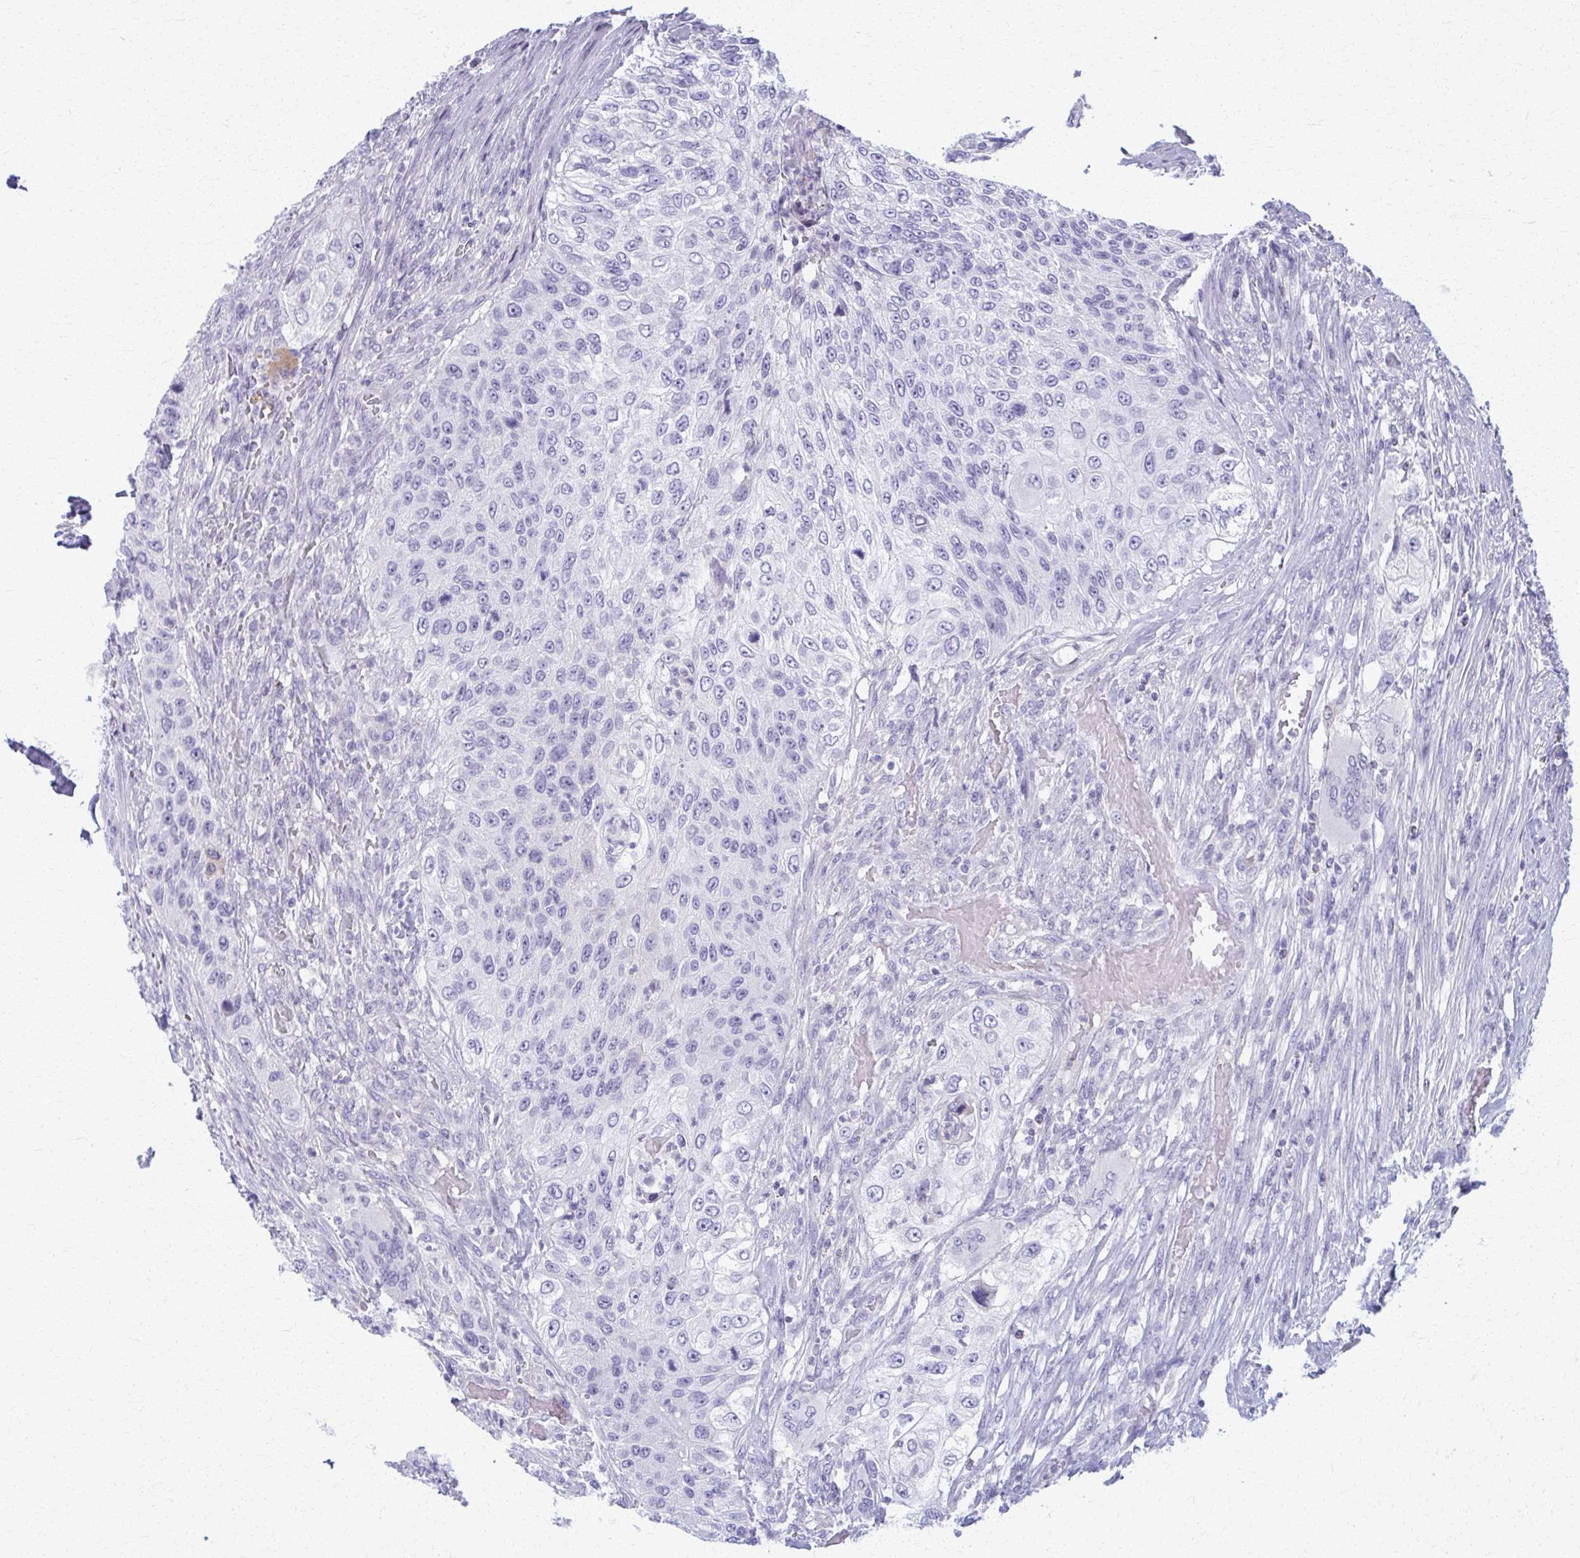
{"staining": {"intensity": "negative", "quantity": "none", "location": "none"}, "tissue": "urothelial cancer", "cell_type": "Tumor cells", "image_type": "cancer", "snomed": [{"axis": "morphology", "description": "Urothelial carcinoma, High grade"}, {"axis": "topography", "description": "Urinary bladder"}], "caption": "A high-resolution photomicrograph shows IHC staining of high-grade urothelial carcinoma, which shows no significant staining in tumor cells.", "gene": "OR4M1", "patient": {"sex": "female", "age": 60}}